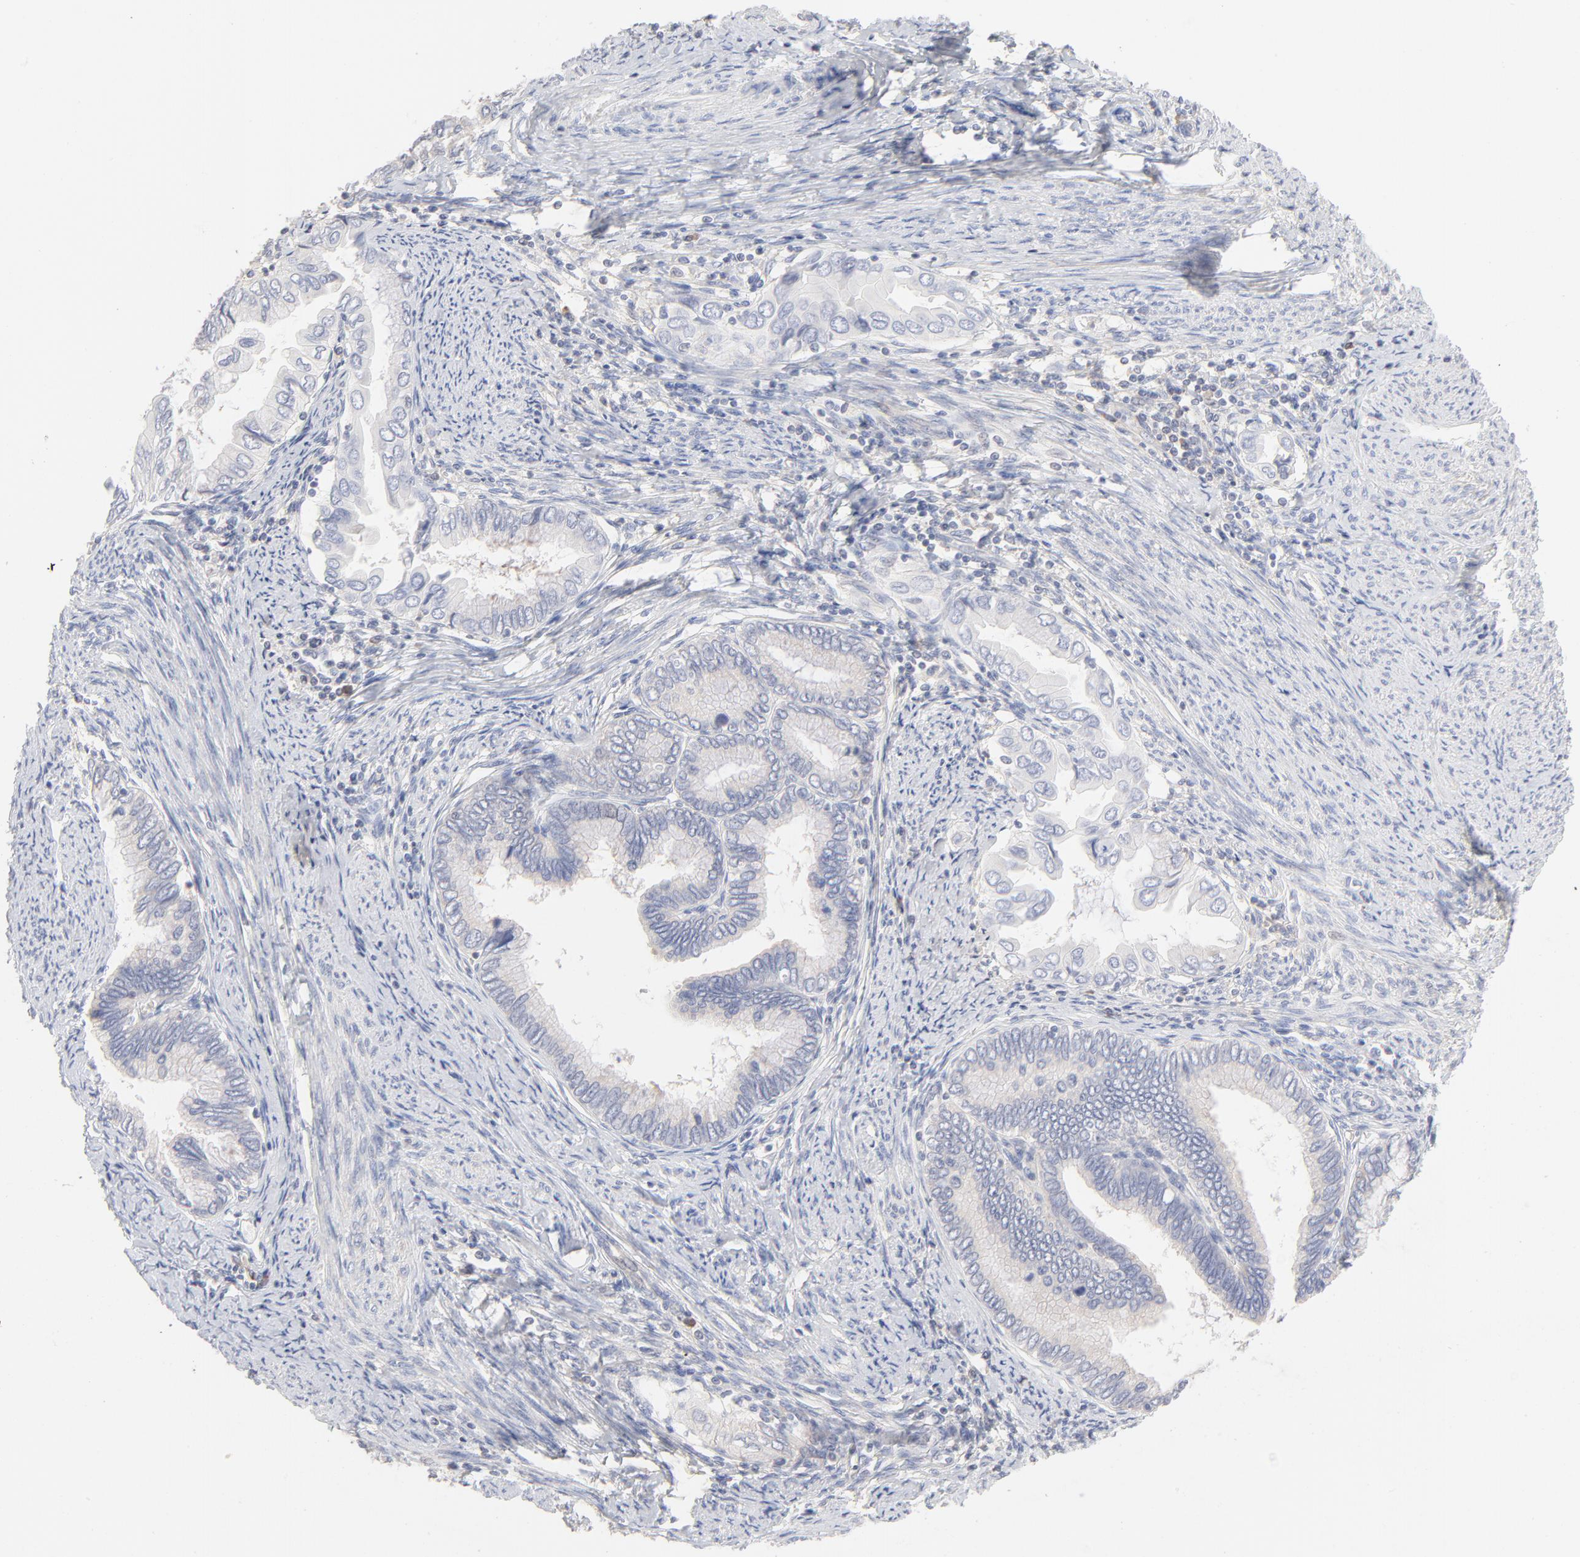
{"staining": {"intensity": "weak", "quantity": ">75%", "location": "cytoplasmic/membranous"}, "tissue": "cervical cancer", "cell_type": "Tumor cells", "image_type": "cancer", "snomed": [{"axis": "morphology", "description": "Adenocarcinoma, NOS"}, {"axis": "topography", "description": "Cervix"}], "caption": "Immunohistochemical staining of cervical adenocarcinoma exhibits low levels of weak cytoplasmic/membranous protein expression in approximately >75% of tumor cells. (brown staining indicates protein expression, while blue staining denotes nuclei).", "gene": "RPS21", "patient": {"sex": "female", "age": 49}}